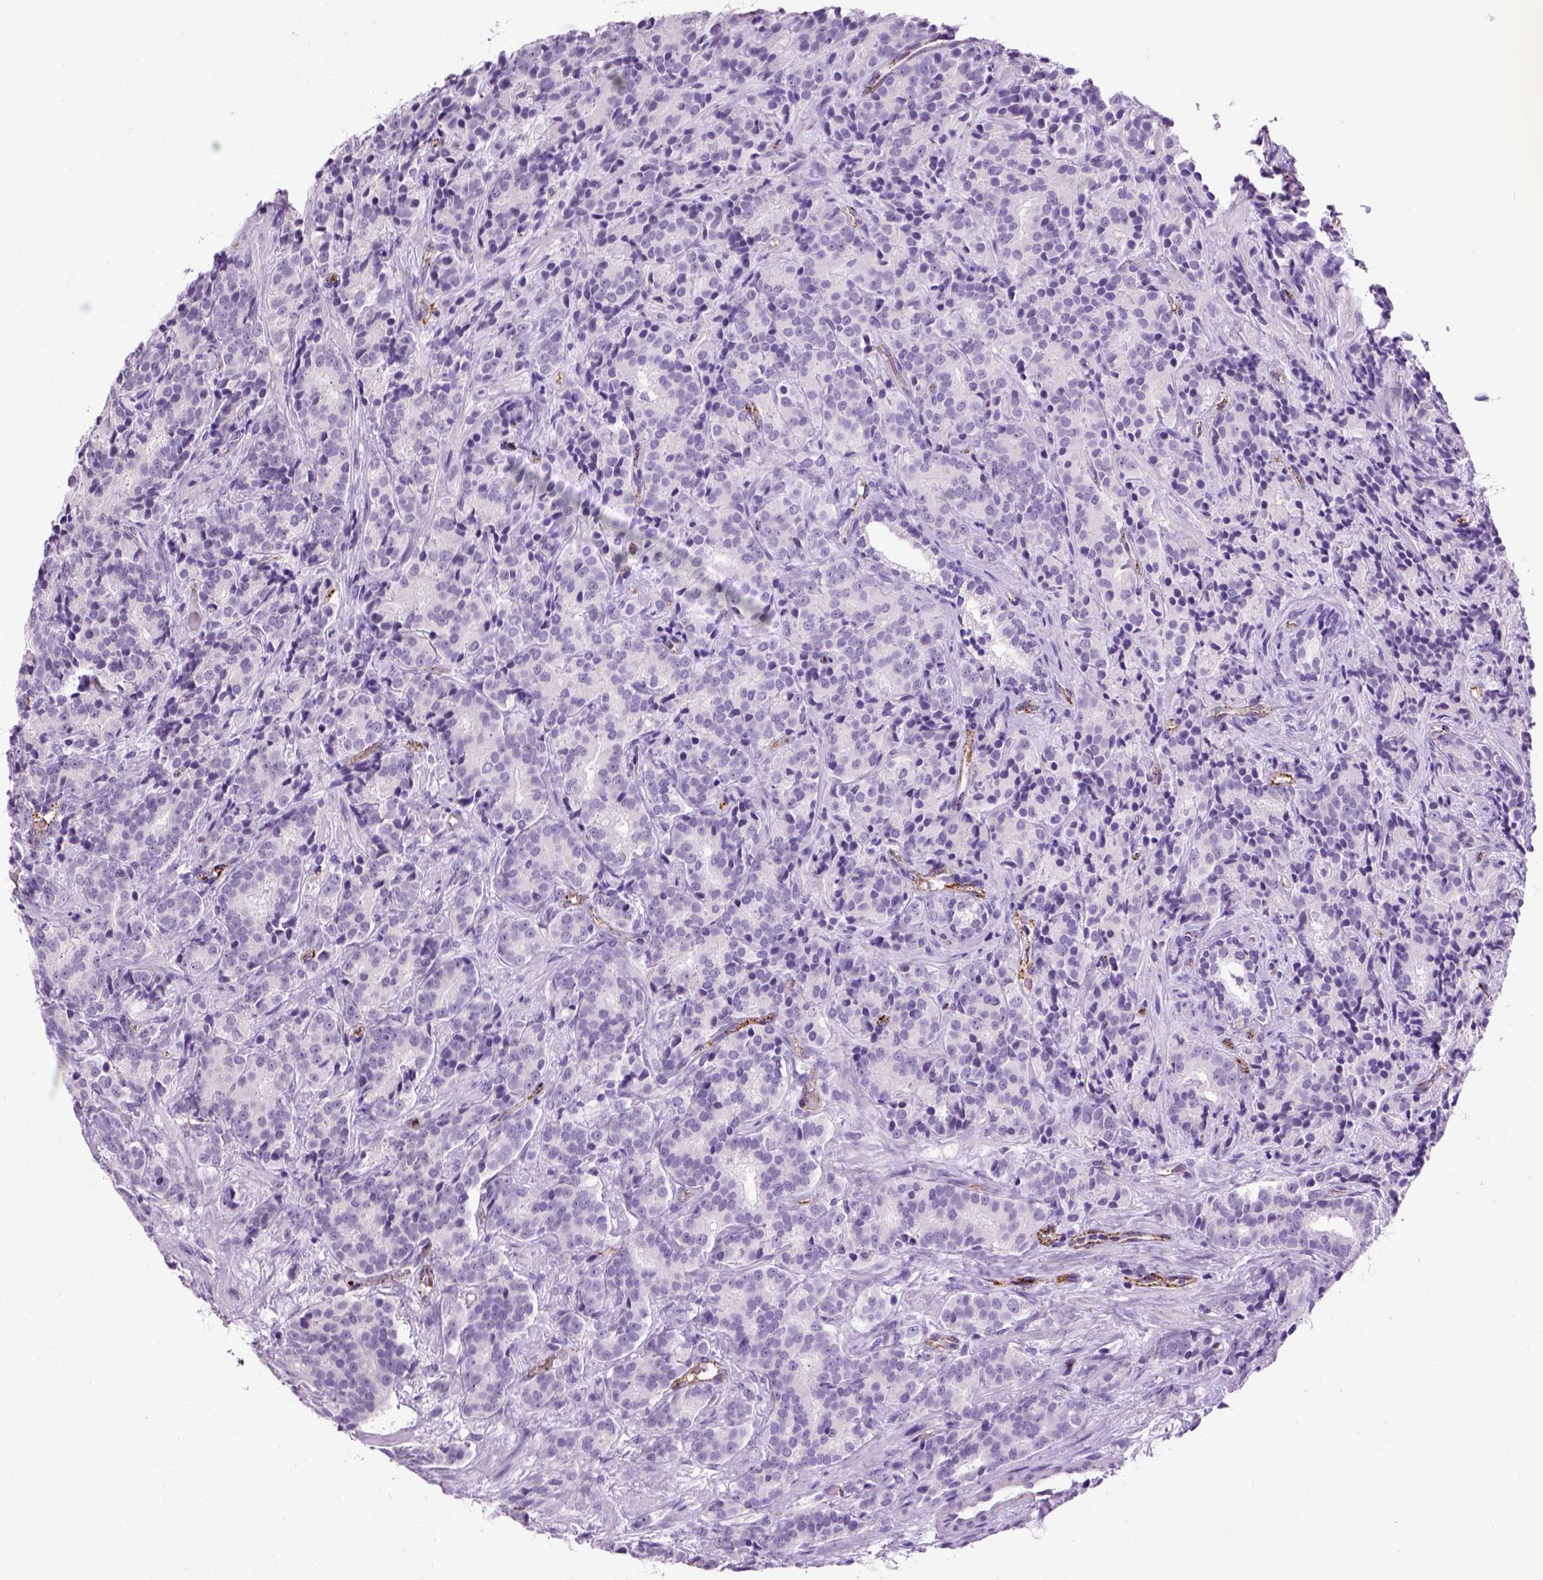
{"staining": {"intensity": "negative", "quantity": "none", "location": "none"}, "tissue": "prostate cancer", "cell_type": "Tumor cells", "image_type": "cancer", "snomed": [{"axis": "morphology", "description": "Adenocarcinoma, High grade"}, {"axis": "topography", "description": "Prostate"}], "caption": "Tumor cells are negative for protein expression in human prostate cancer (high-grade adenocarcinoma). (Brightfield microscopy of DAB immunohistochemistry (IHC) at high magnification).", "gene": "VWF", "patient": {"sex": "male", "age": 90}}